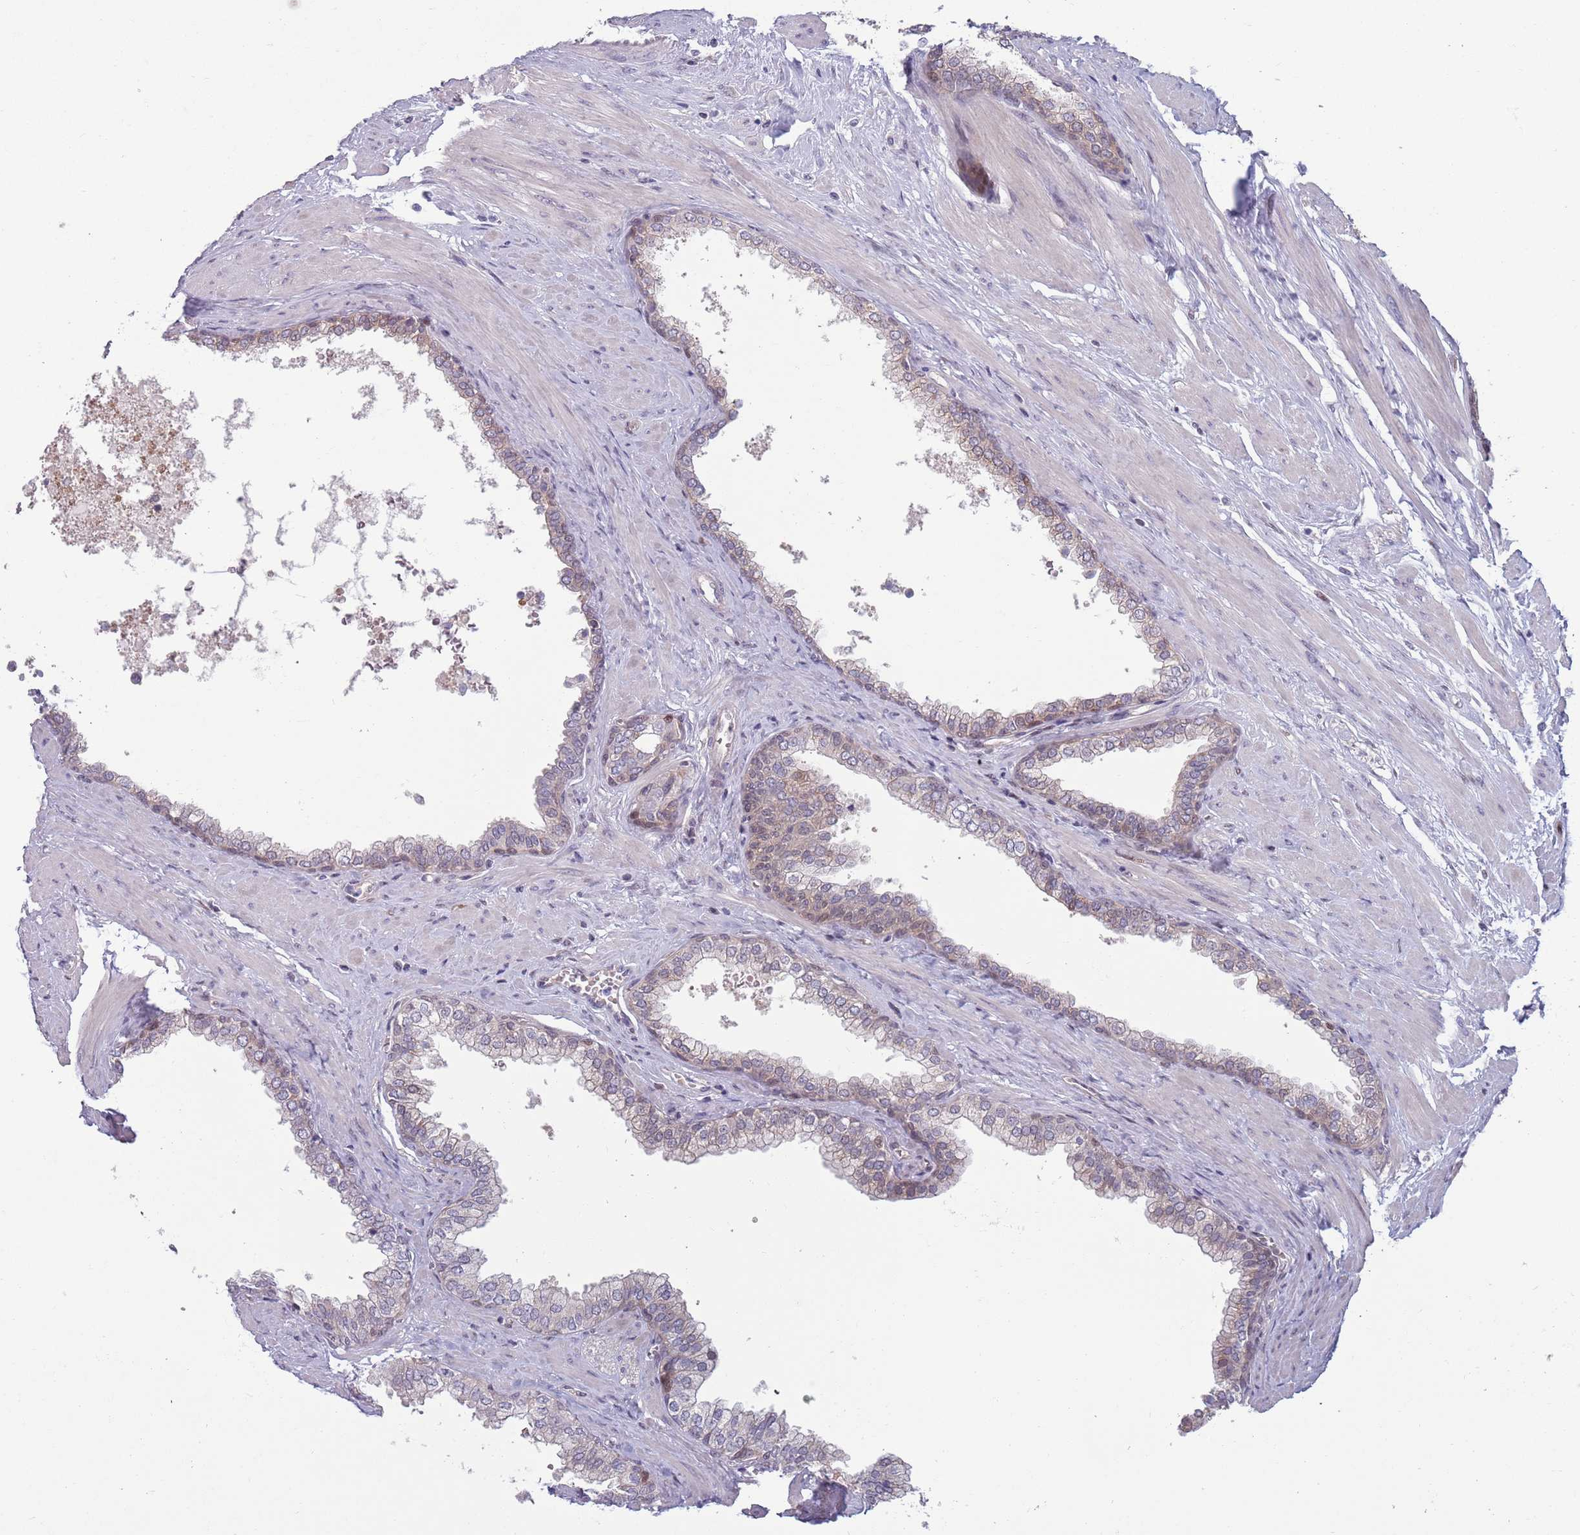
{"staining": {"intensity": "weak", "quantity": "<25%", "location": "cytoplasmic/membranous"}, "tissue": "prostate", "cell_type": "Glandular cells", "image_type": "normal", "snomed": [{"axis": "morphology", "description": "Normal tissue, NOS"}, {"axis": "morphology", "description": "Urothelial carcinoma, Low grade"}, {"axis": "topography", "description": "Urinary bladder"}, {"axis": "topography", "description": "Prostate"}], "caption": "Unremarkable prostate was stained to show a protein in brown. There is no significant positivity in glandular cells.", "gene": "CLNS1A", "patient": {"sex": "male", "age": 60}}